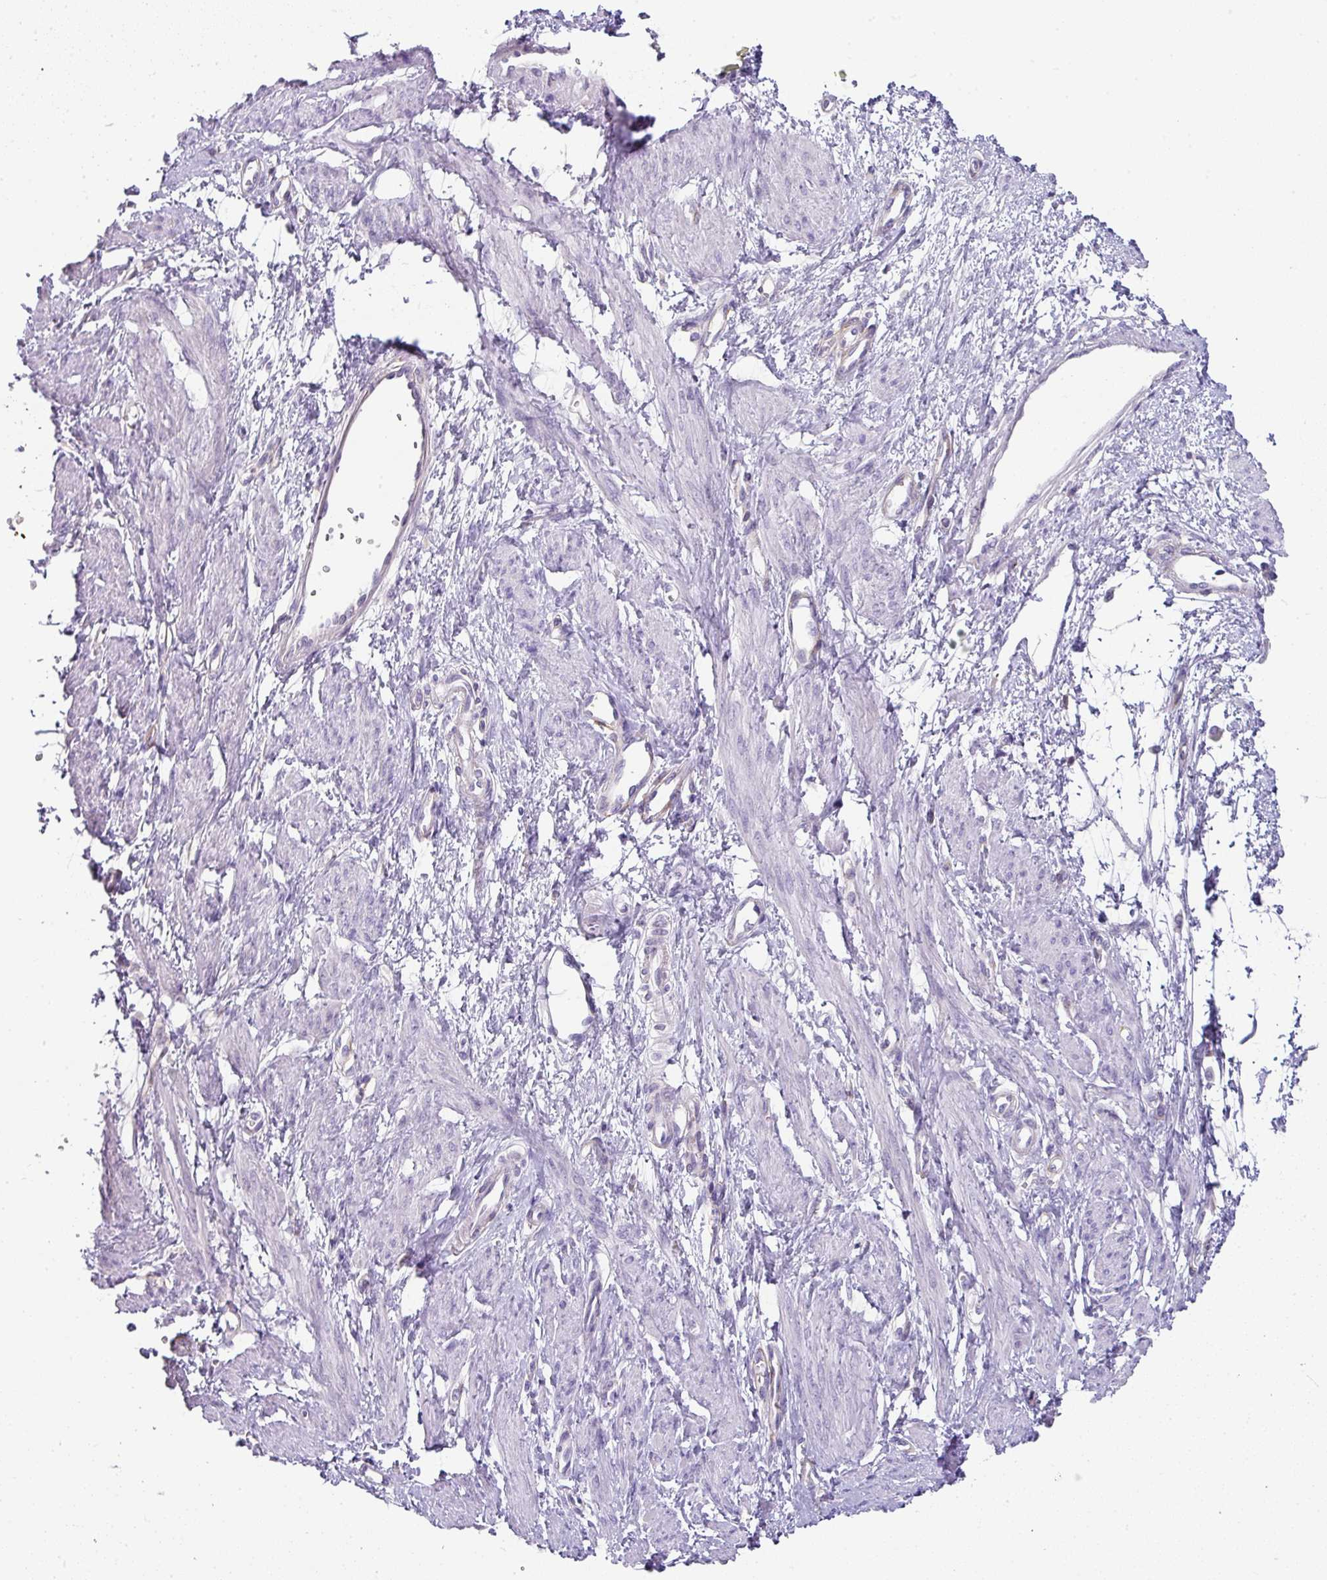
{"staining": {"intensity": "negative", "quantity": "none", "location": "none"}, "tissue": "smooth muscle", "cell_type": "Smooth muscle cells", "image_type": "normal", "snomed": [{"axis": "morphology", "description": "Normal tissue, NOS"}, {"axis": "topography", "description": "Smooth muscle"}, {"axis": "topography", "description": "Uterus"}], "caption": "Immunohistochemical staining of unremarkable human smooth muscle shows no significant expression in smooth muscle cells. (DAB (3,3'-diaminobenzidine) immunohistochemistry (IHC), high magnification).", "gene": "FGF17", "patient": {"sex": "female", "age": 39}}